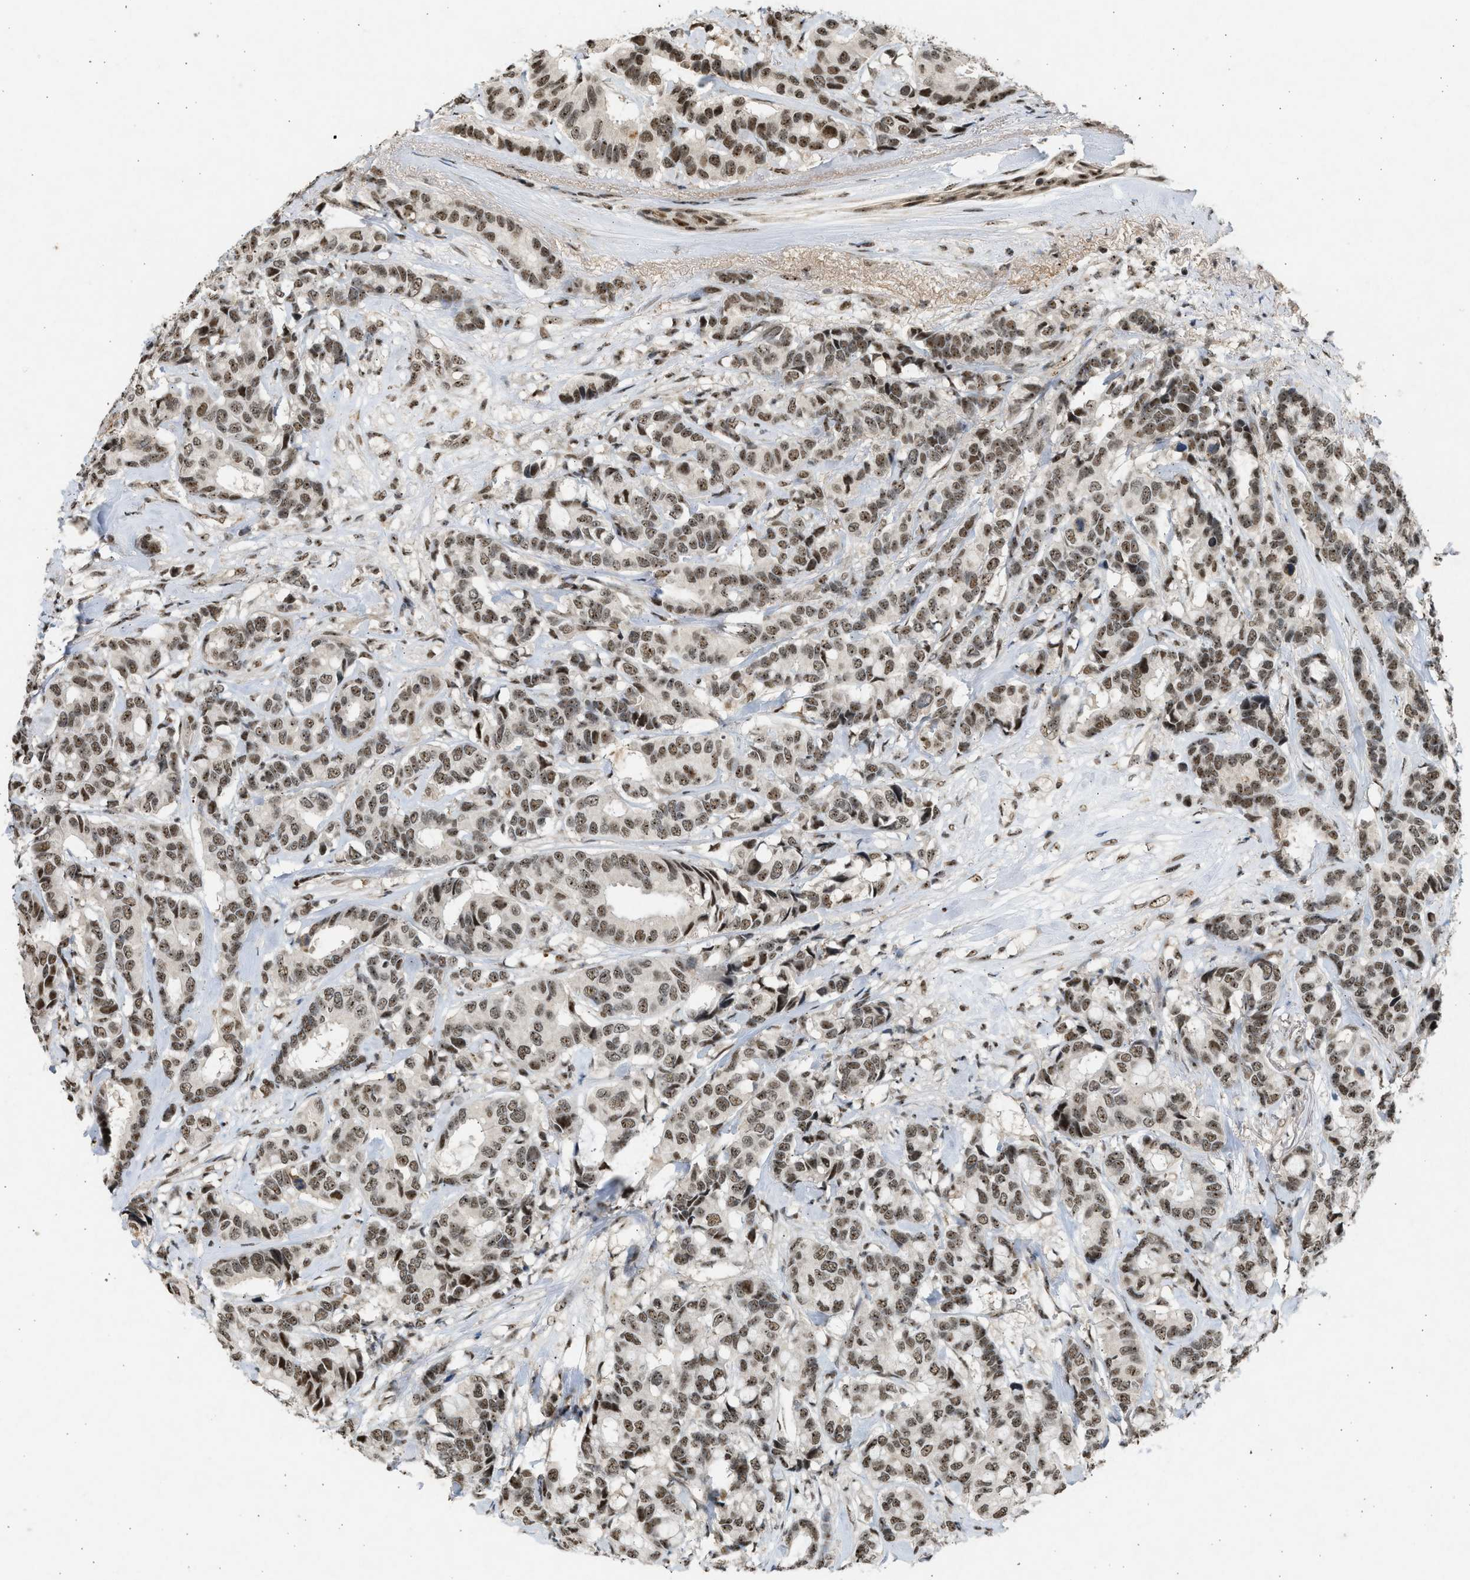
{"staining": {"intensity": "moderate", "quantity": ">75%", "location": "nuclear"}, "tissue": "breast cancer", "cell_type": "Tumor cells", "image_type": "cancer", "snomed": [{"axis": "morphology", "description": "Duct carcinoma"}, {"axis": "topography", "description": "Breast"}], "caption": "Protein expression by immunohistochemistry (IHC) displays moderate nuclear staining in approximately >75% of tumor cells in infiltrating ductal carcinoma (breast). (Stains: DAB (3,3'-diaminobenzidine) in brown, nuclei in blue, Microscopy: brightfield microscopy at high magnification).", "gene": "TFDP2", "patient": {"sex": "female", "age": 87}}